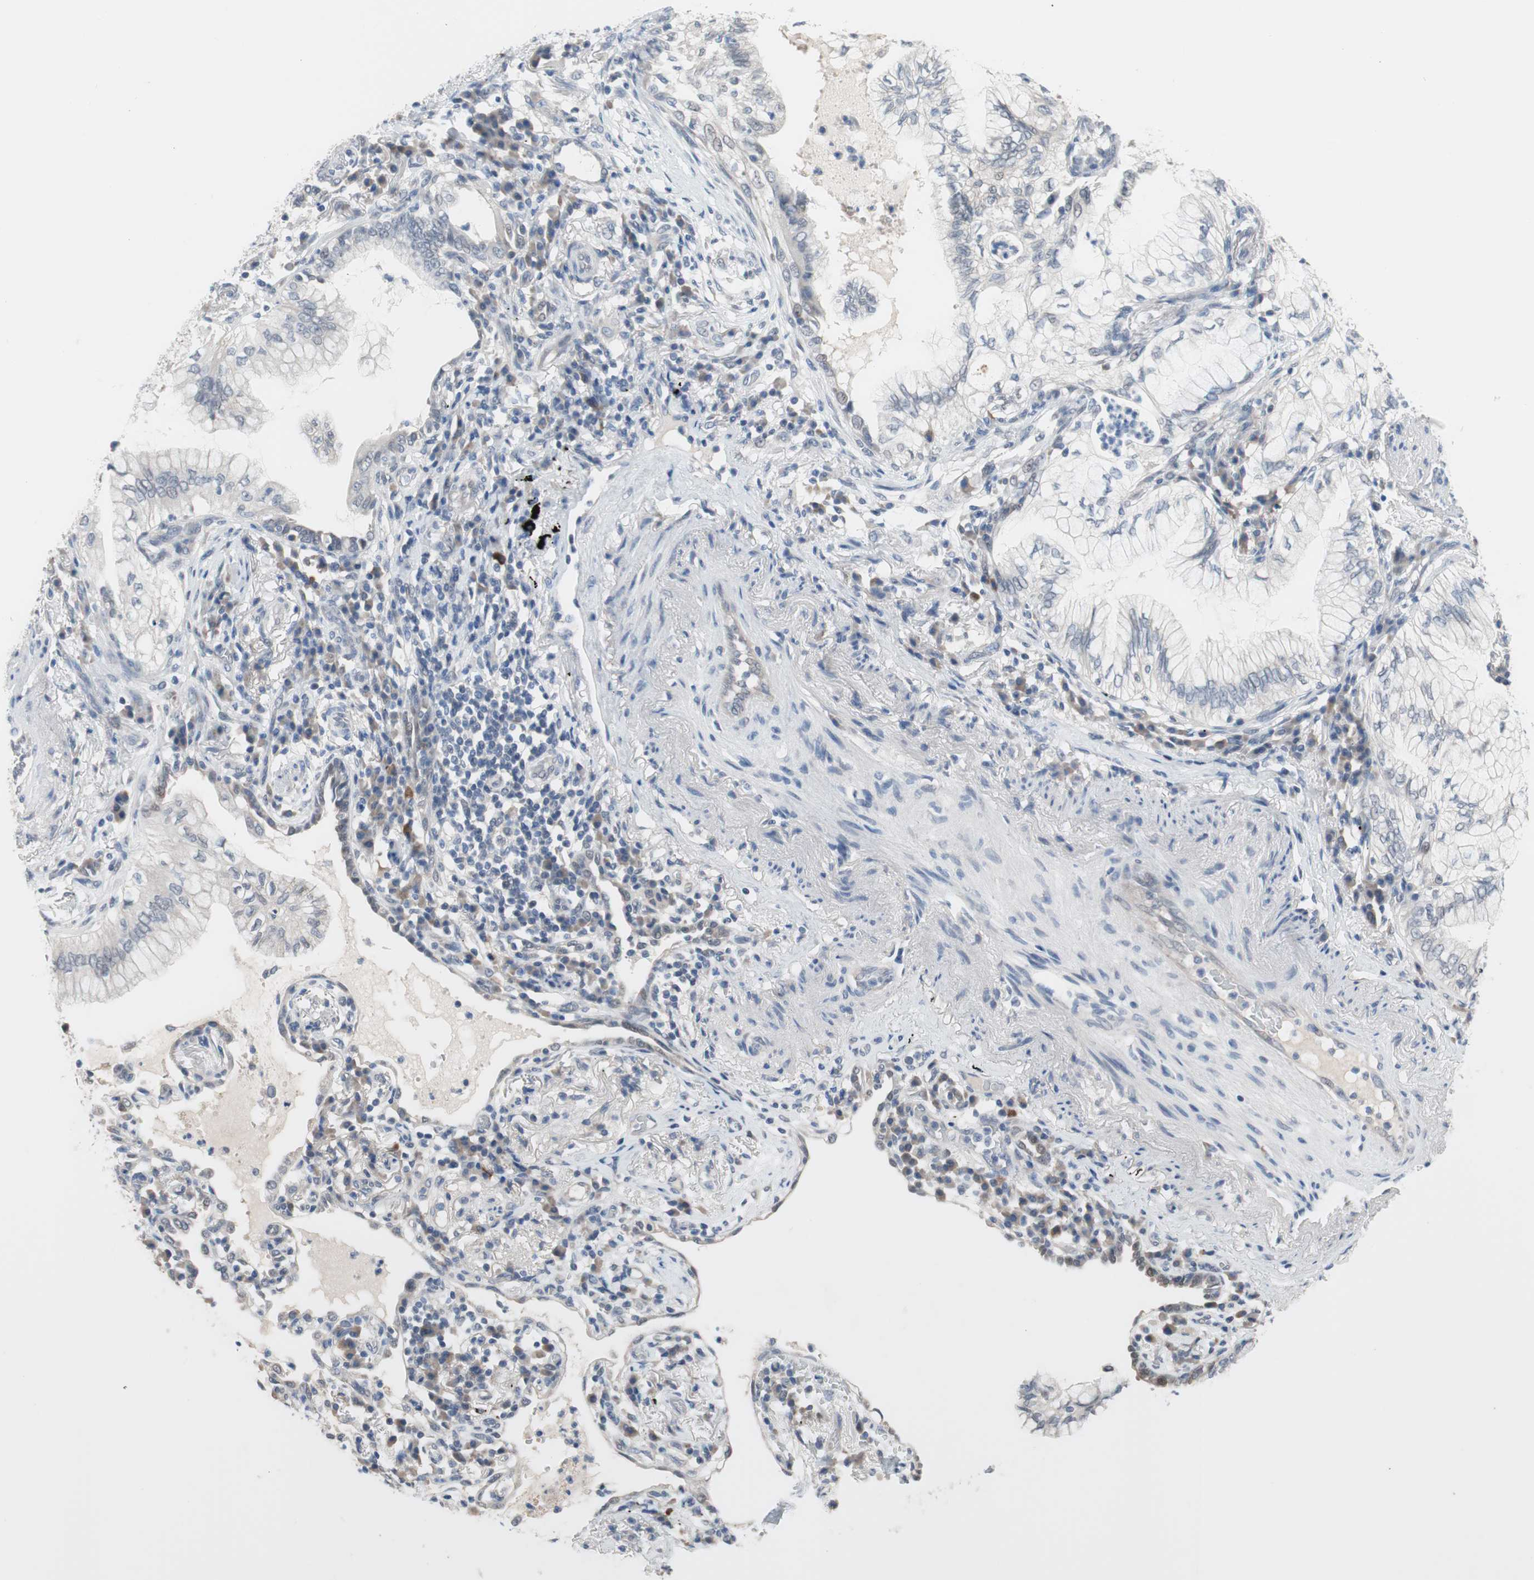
{"staining": {"intensity": "weak", "quantity": "<25%", "location": "cytoplasmic/membranous"}, "tissue": "lung cancer", "cell_type": "Tumor cells", "image_type": "cancer", "snomed": [{"axis": "morphology", "description": "Adenocarcinoma, NOS"}, {"axis": "topography", "description": "Lung"}], "caption": "There is no significant staining in tumor cells of lung cancer.", "gene": "GRHL1", "patient": {"sex": "female", "age": 70}}